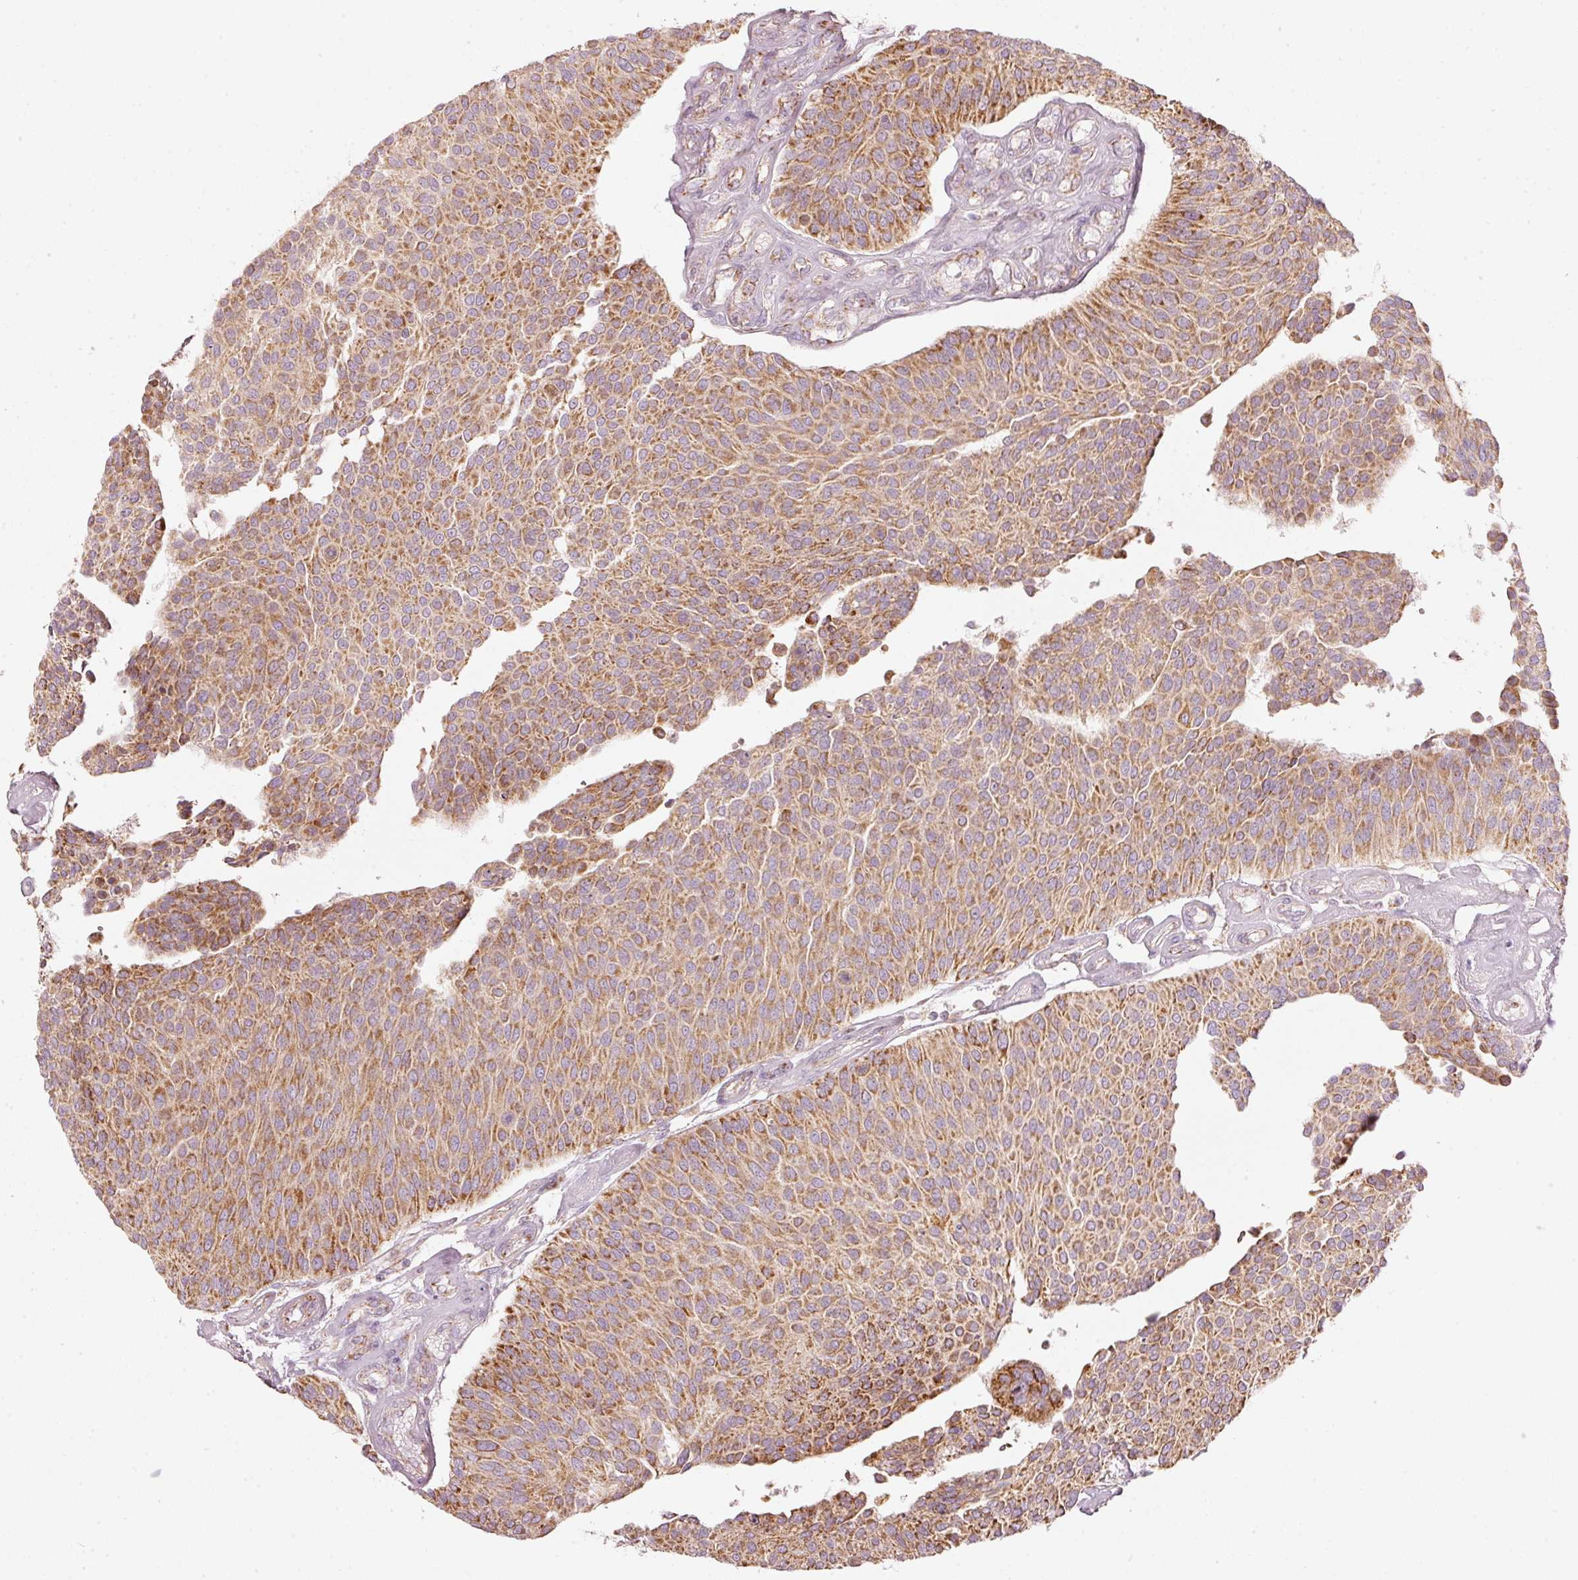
{"staining": {"intensity": "moderate", "quantity": ">75%", "location": "cytoplasmic/membranous"}, "tissue": "urothelial cancer", "cell_type": "Tumor cells", "image_type": "cancer", "snomed": [{"axis": "morphology", "description": "Urothelial carcinoma, NOS"}, {"axis": "topography", "description": "Urinary bladder"}], "caption": "Approximately >75% of tumor cells in human urothelial cancer show moderate cytoplasmic/membranous protein staining as visualized by brown immunohistochemical staining.", "gene": "C17orf98", "patient": {"sex": "male", "age": 55}}